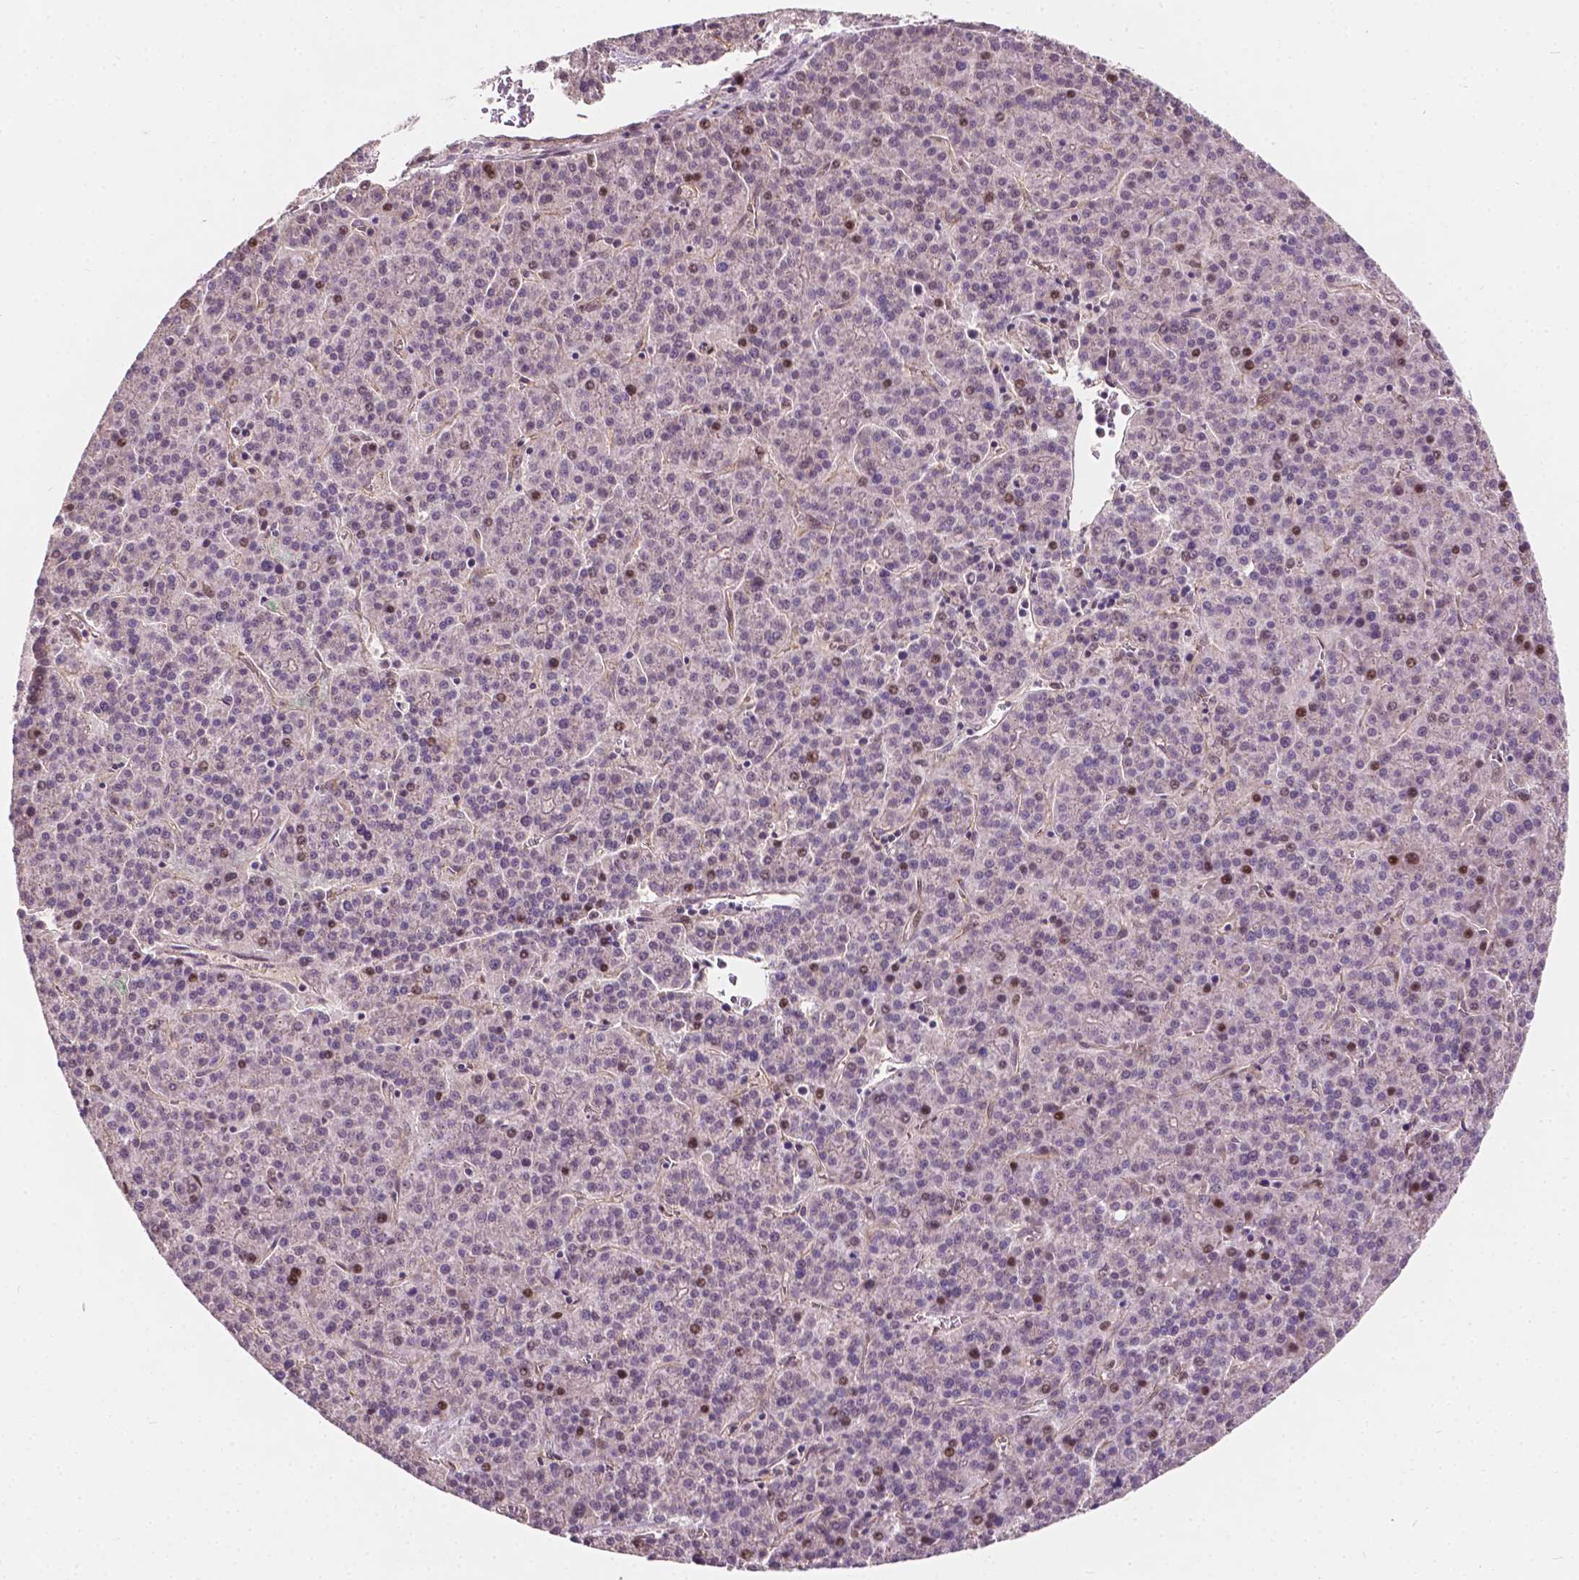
{"staining": {"intensity": "moderate", "quantity": "<25%", "location": "nuclear"}, "tissue": "liver cancer", "cell_type": "Tumor cells", "image_type": "cancer", "snomed": [{"axis": "morphology", "description": "Carcinoma, Hepatocellular, NOS"}, {"axis": "topography", "description": "Liver"}], "caption": "A high-resolution image shows immunohistochemistry staining of liver cancer (hepatocellular carcinoma), which exhibits moderate nuclear expression in approximately <25% of tumor cells.", "gene": "DUSP16", "patient": {"sex": "female", "age": 58}}